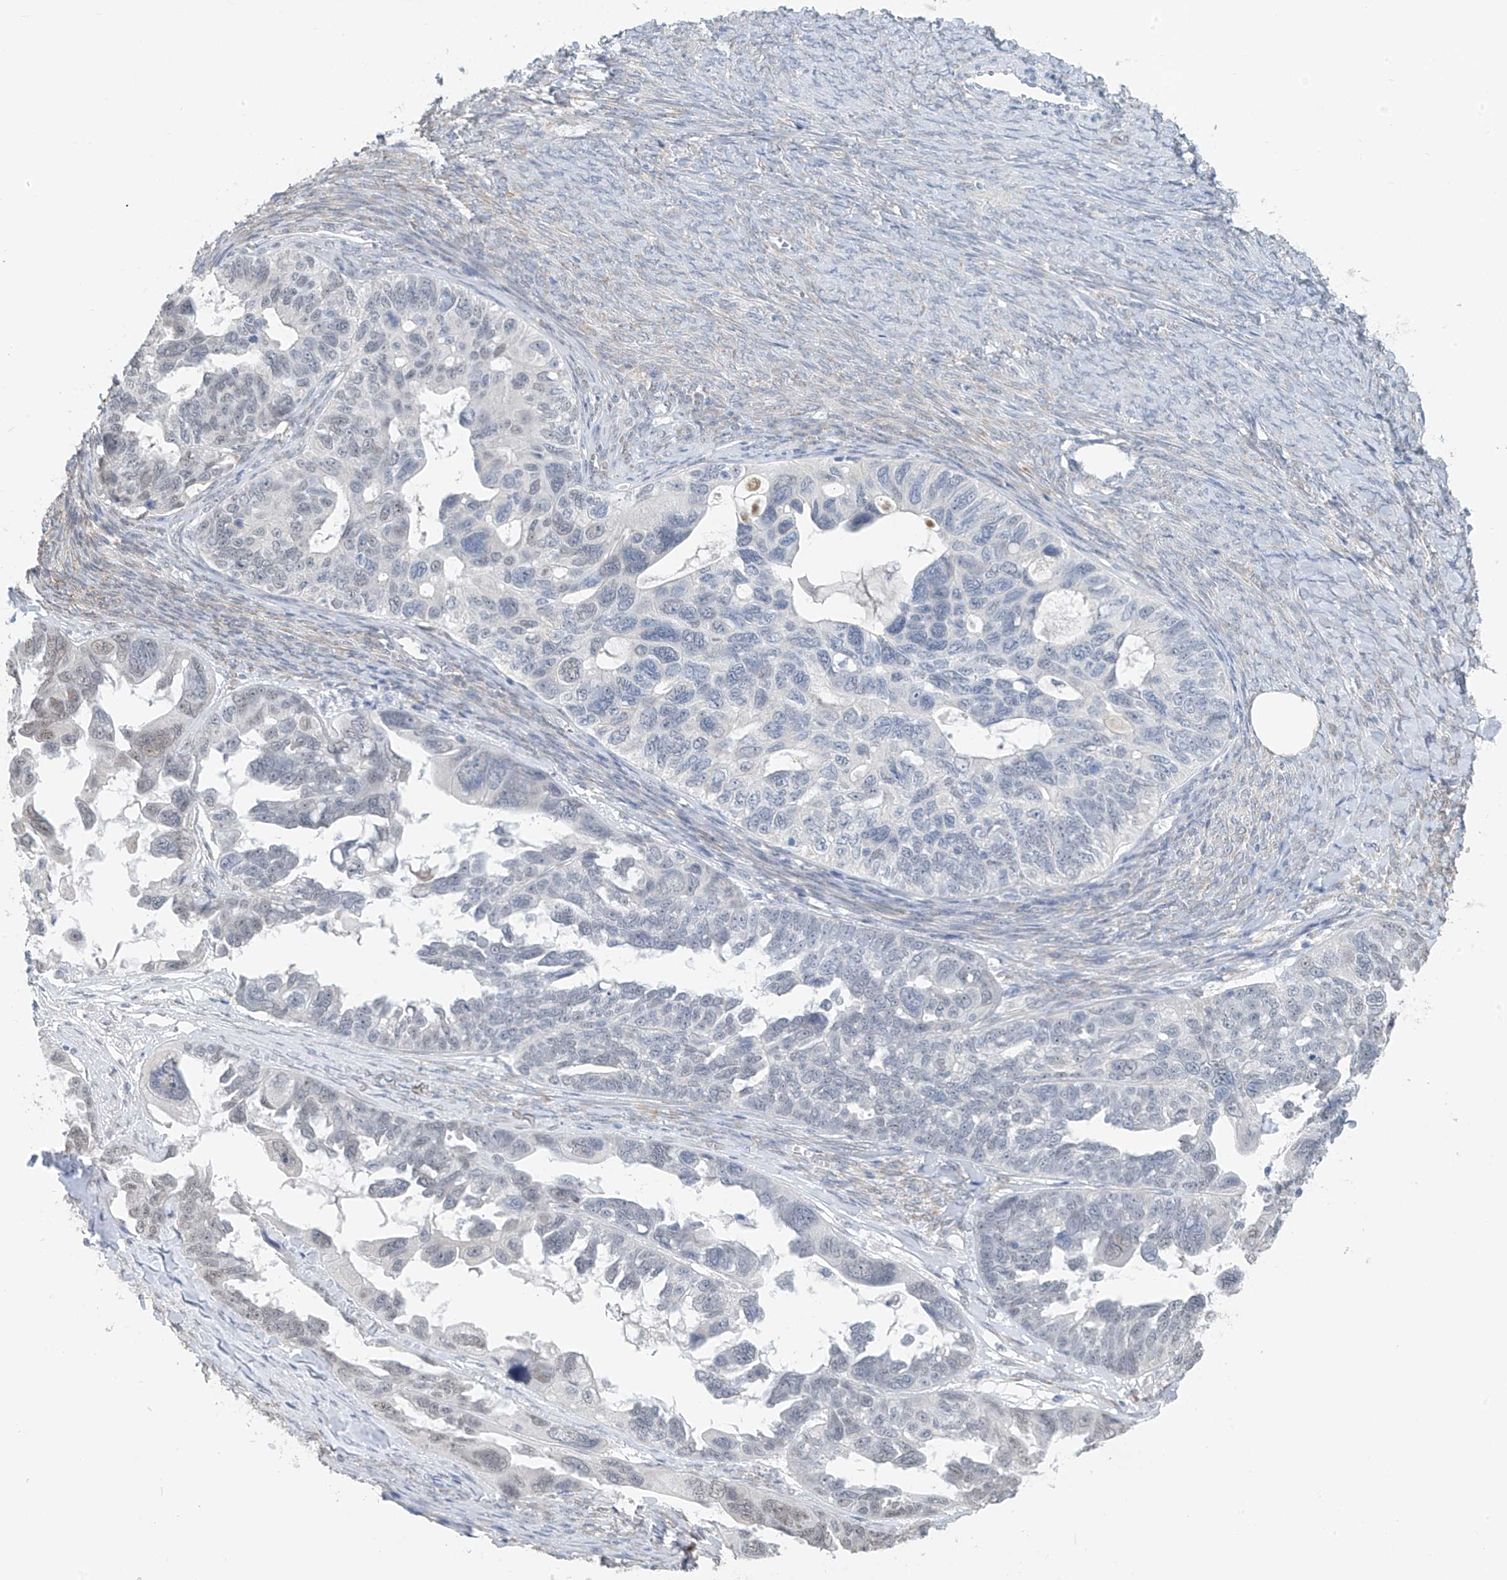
{"staining": {"intensity": "weak", "quantity": "<25%", "location": "nuclear"}, "tissue": "ovarian cancer", "cell_type": "Tumor cells", "image_type": "cancer", "snomed": [{"axis": "morphology", "description": "Cystadenocarcinoma, serous, NOS"}, {"axis": "topography", "description": "Ovary"}], "caption": "The immunohistochemistry (IHC) image has no significant staining in tumor cells of ovarian cancer (serous cystadenocarcinoma) tissue. (Brightfield microscopy of DAB (3,3'-diaminobenzidine) IHC at high magnification).", "gene": "CYP4V2", "patient": {"sex": "female", "age": 79}}